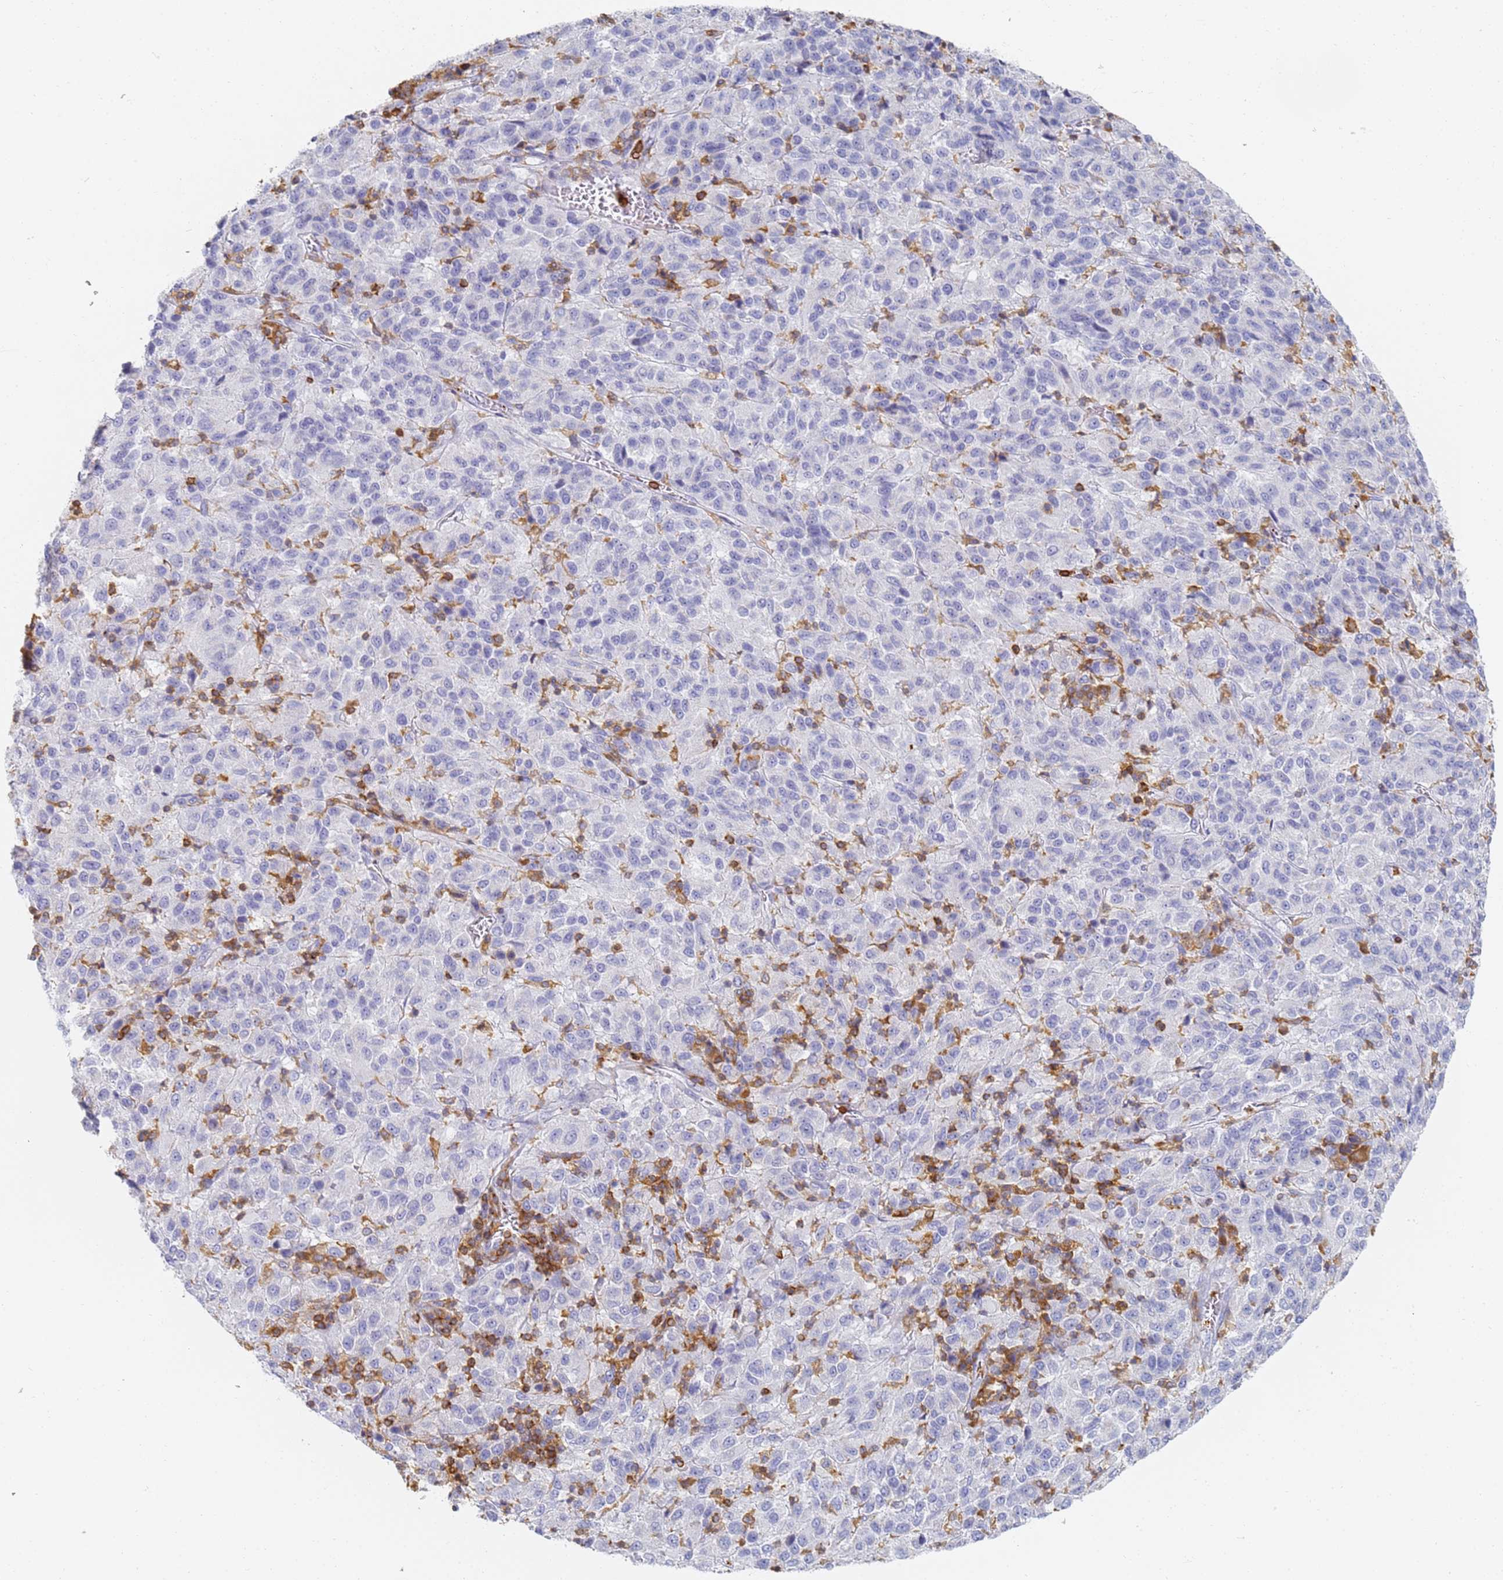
{"staining": {"intensity": "negative", "quantity": "none", "location": "none"}, "tissue": "melanoma", "cell_type": "Tumor cells", "image_type": "cancer", "snomed": [{"axis": "morphology", "description": "Malignant melanoma, Metastatic site"}, {"axis": "topography", "description": "Lung"}], "caption": "Protein analysis of melanoma exhibits no significant expression in tumor cells.", "gene": "BIN2", "patient": {"sex": "male", "age": 64}}